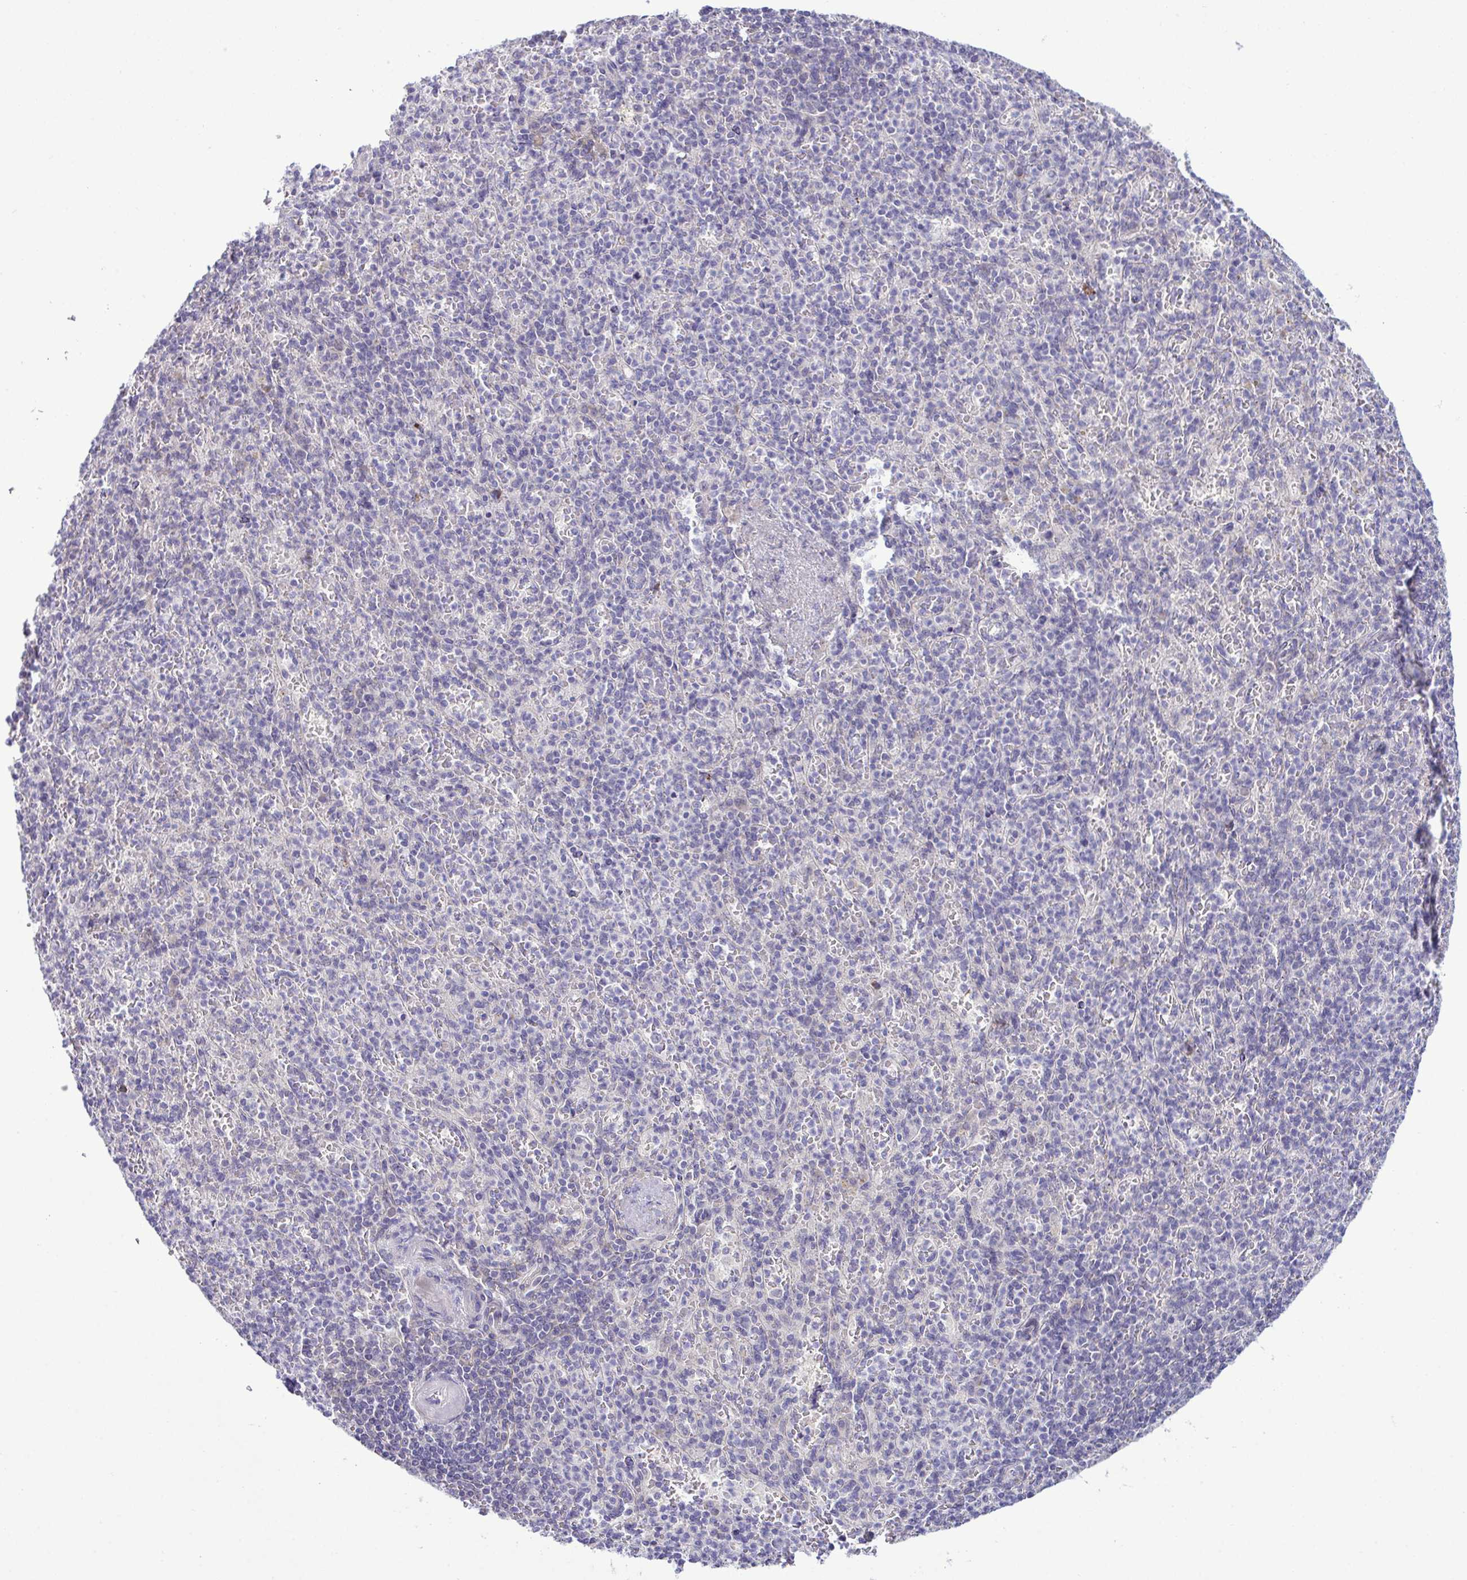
{"staining": {"intensity": "negative", "quantity": "none", "location": "none"}, "tissue": "spleen", "cell_type": "Cells in red pulp", "image_type": "normal", "snomed": [{"axis": "morphology", "description": "Normal tissue, NOS"}, {"axis": "topography", "description": "Spleen"}], "caption": "DAB (3,3'-diaminobenzidine) immunohistochemical staining of benign spleen displays no significant expression in cells in red pulp. The staining is performed using DAB (3,3'-diaminobenzidine) brown chromogen with nuclei counter-stained in using hematoxylin.", "gene": "SYNPO2L", "patient": {"sex": "female", "age": 74}}